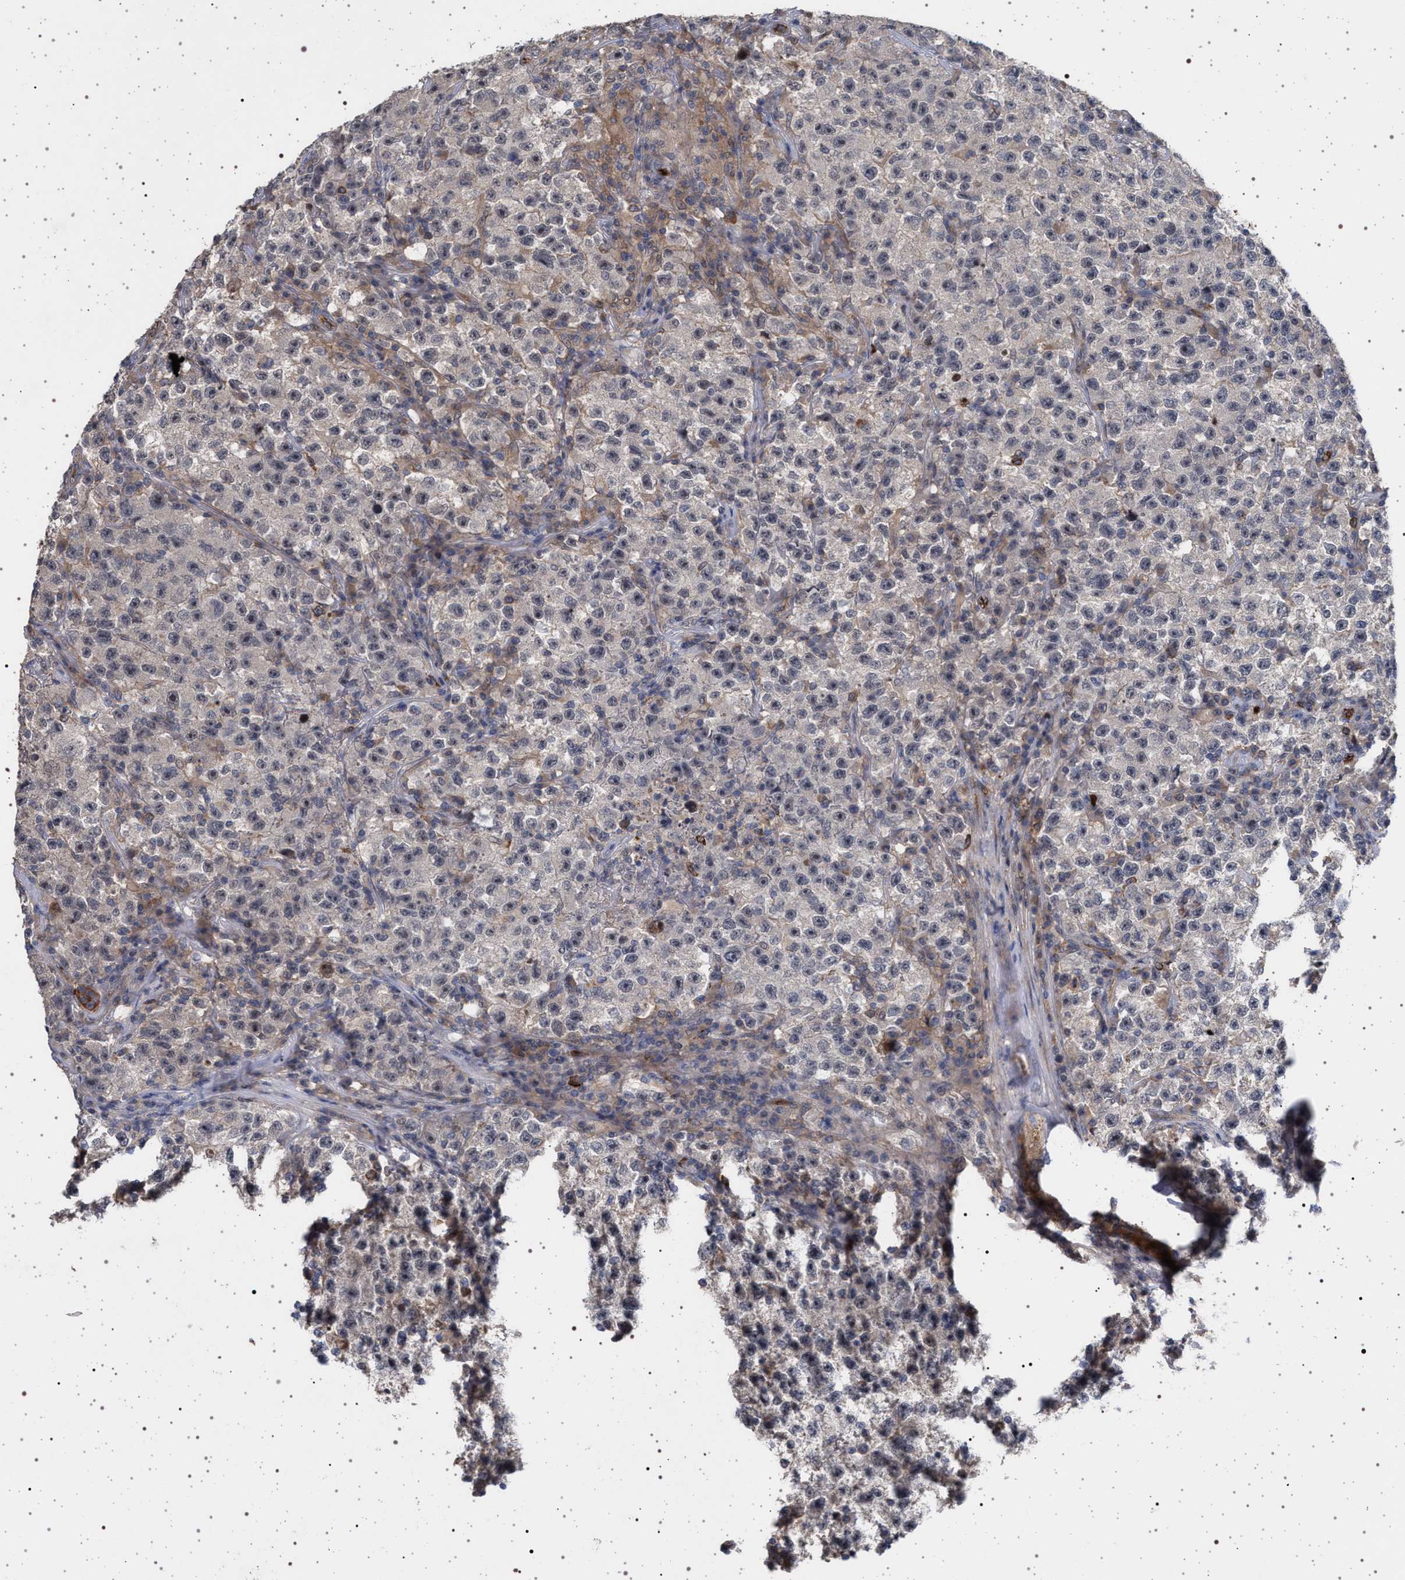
{"staining": {"intensity": "weak", "quantity": "<25%", "location": "cytoplasmic/membranous,nuclear"}, "tissue": "testis cancer", "cell_type": "Tumor cells", "image_type": "cancer", "snomed": [{"axis": "morphology", "description": "Seminoma, NOS"}, {"axis": "topography", "description": "Testis"}], "caption": "Testis seminoma was stained to show a protein in brown. There is no significant staining in tumor cells.", "gene": "RBM48", "patient": {"sex": "male", "age": 22}}